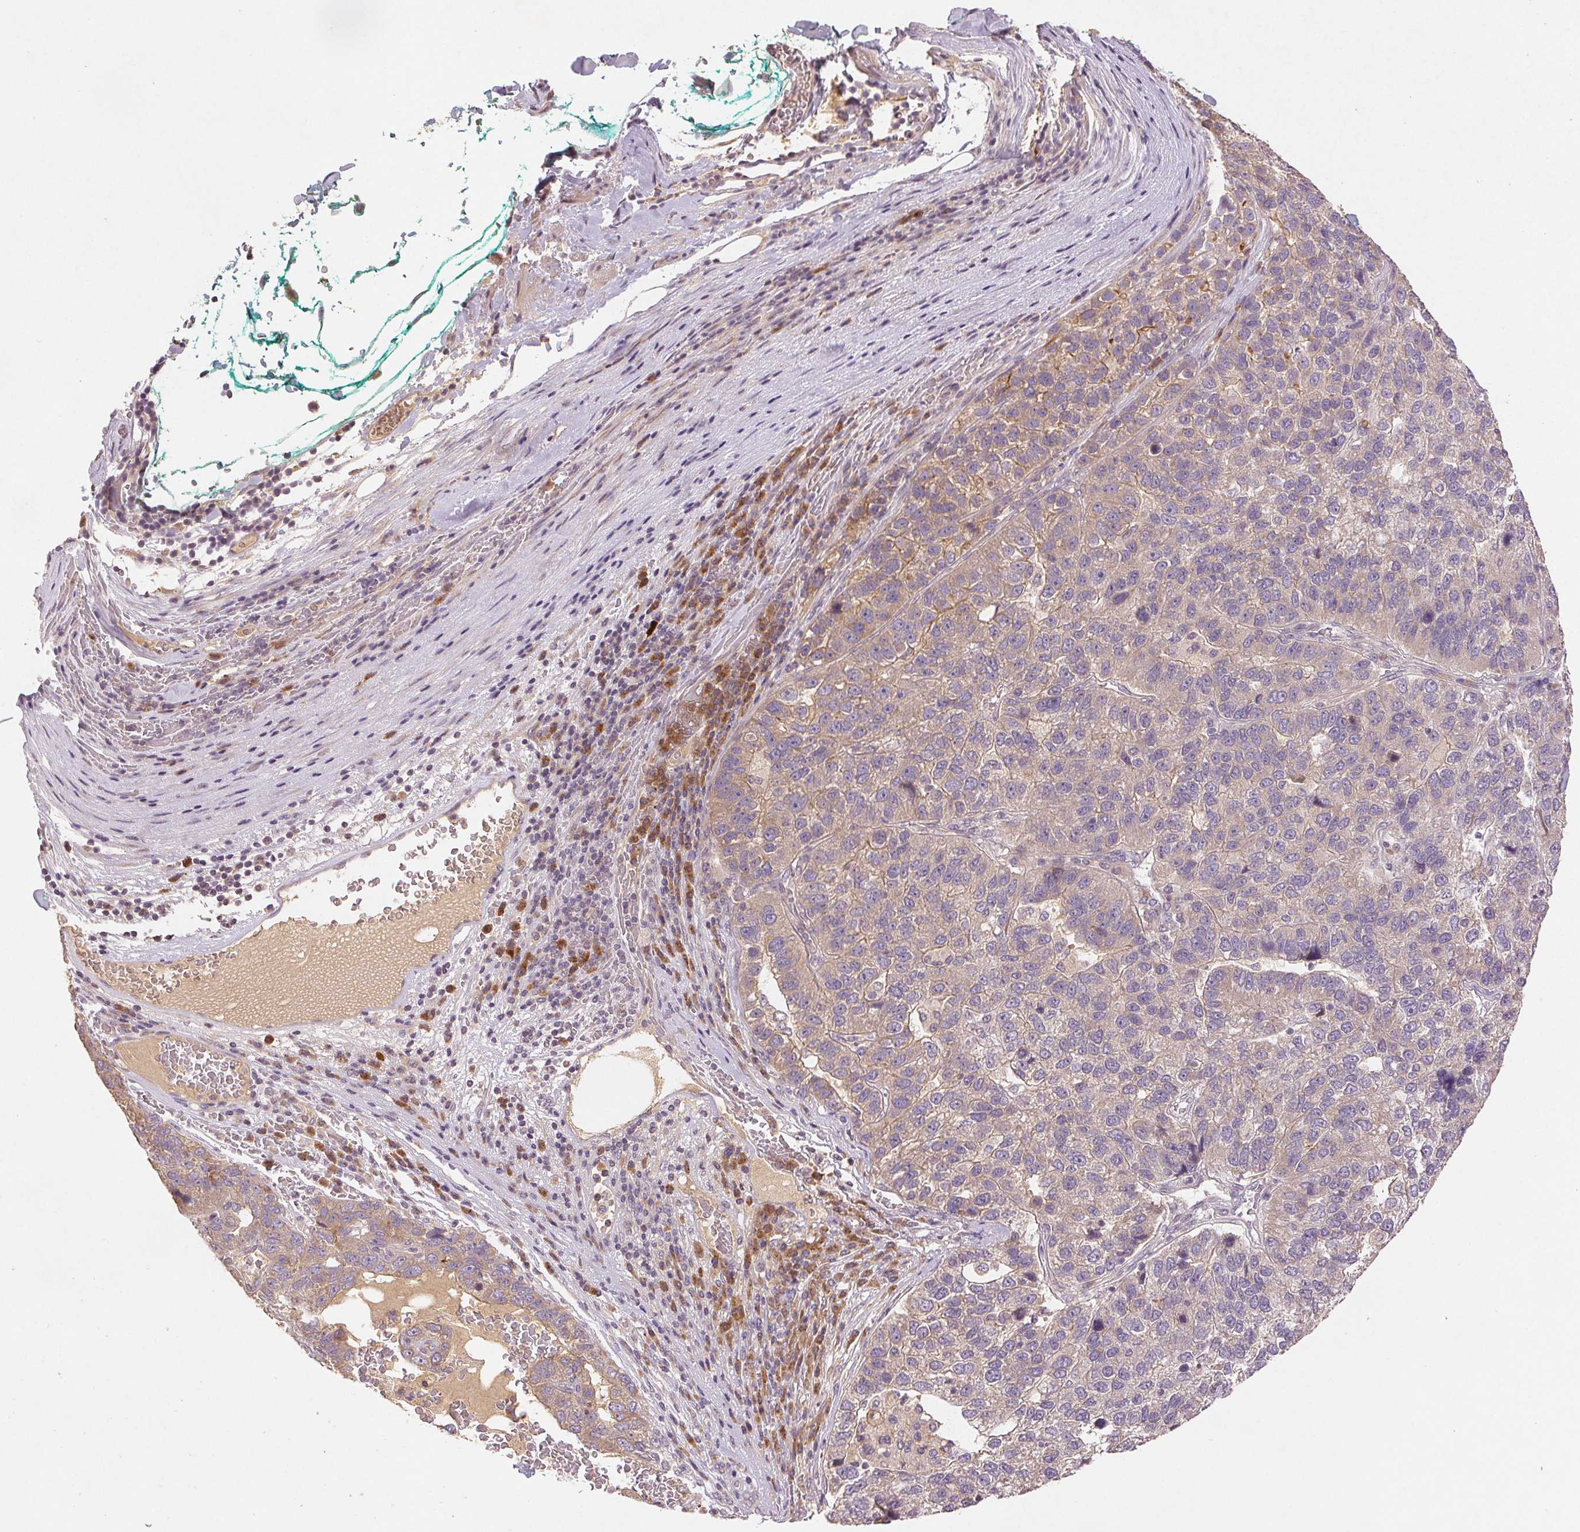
{"staining": {"intensity": "weak", "quantity": "<25%", "location": "cytoplasmic/membranous"}, "tissue": "pancreatic cancer", "cell_type": "Tumor cells", "image_type": "cancer", "snomed": [{"axis": "morphology", "description": "Adenocarcinoma, NOS"}, {"axis": "topography", "description": "Pancreas"}], "caption": "Protein analysis of pancreatic cancer reveals no significant expression in tumor cells. Brightfield microscopy of immunohistochemistry (IHC) stained with DAB (brown) and hematoxylin (blue), captured at high magnification.", "gene": "YIF1B", "patient": {"sex": "female", "age": 61}}